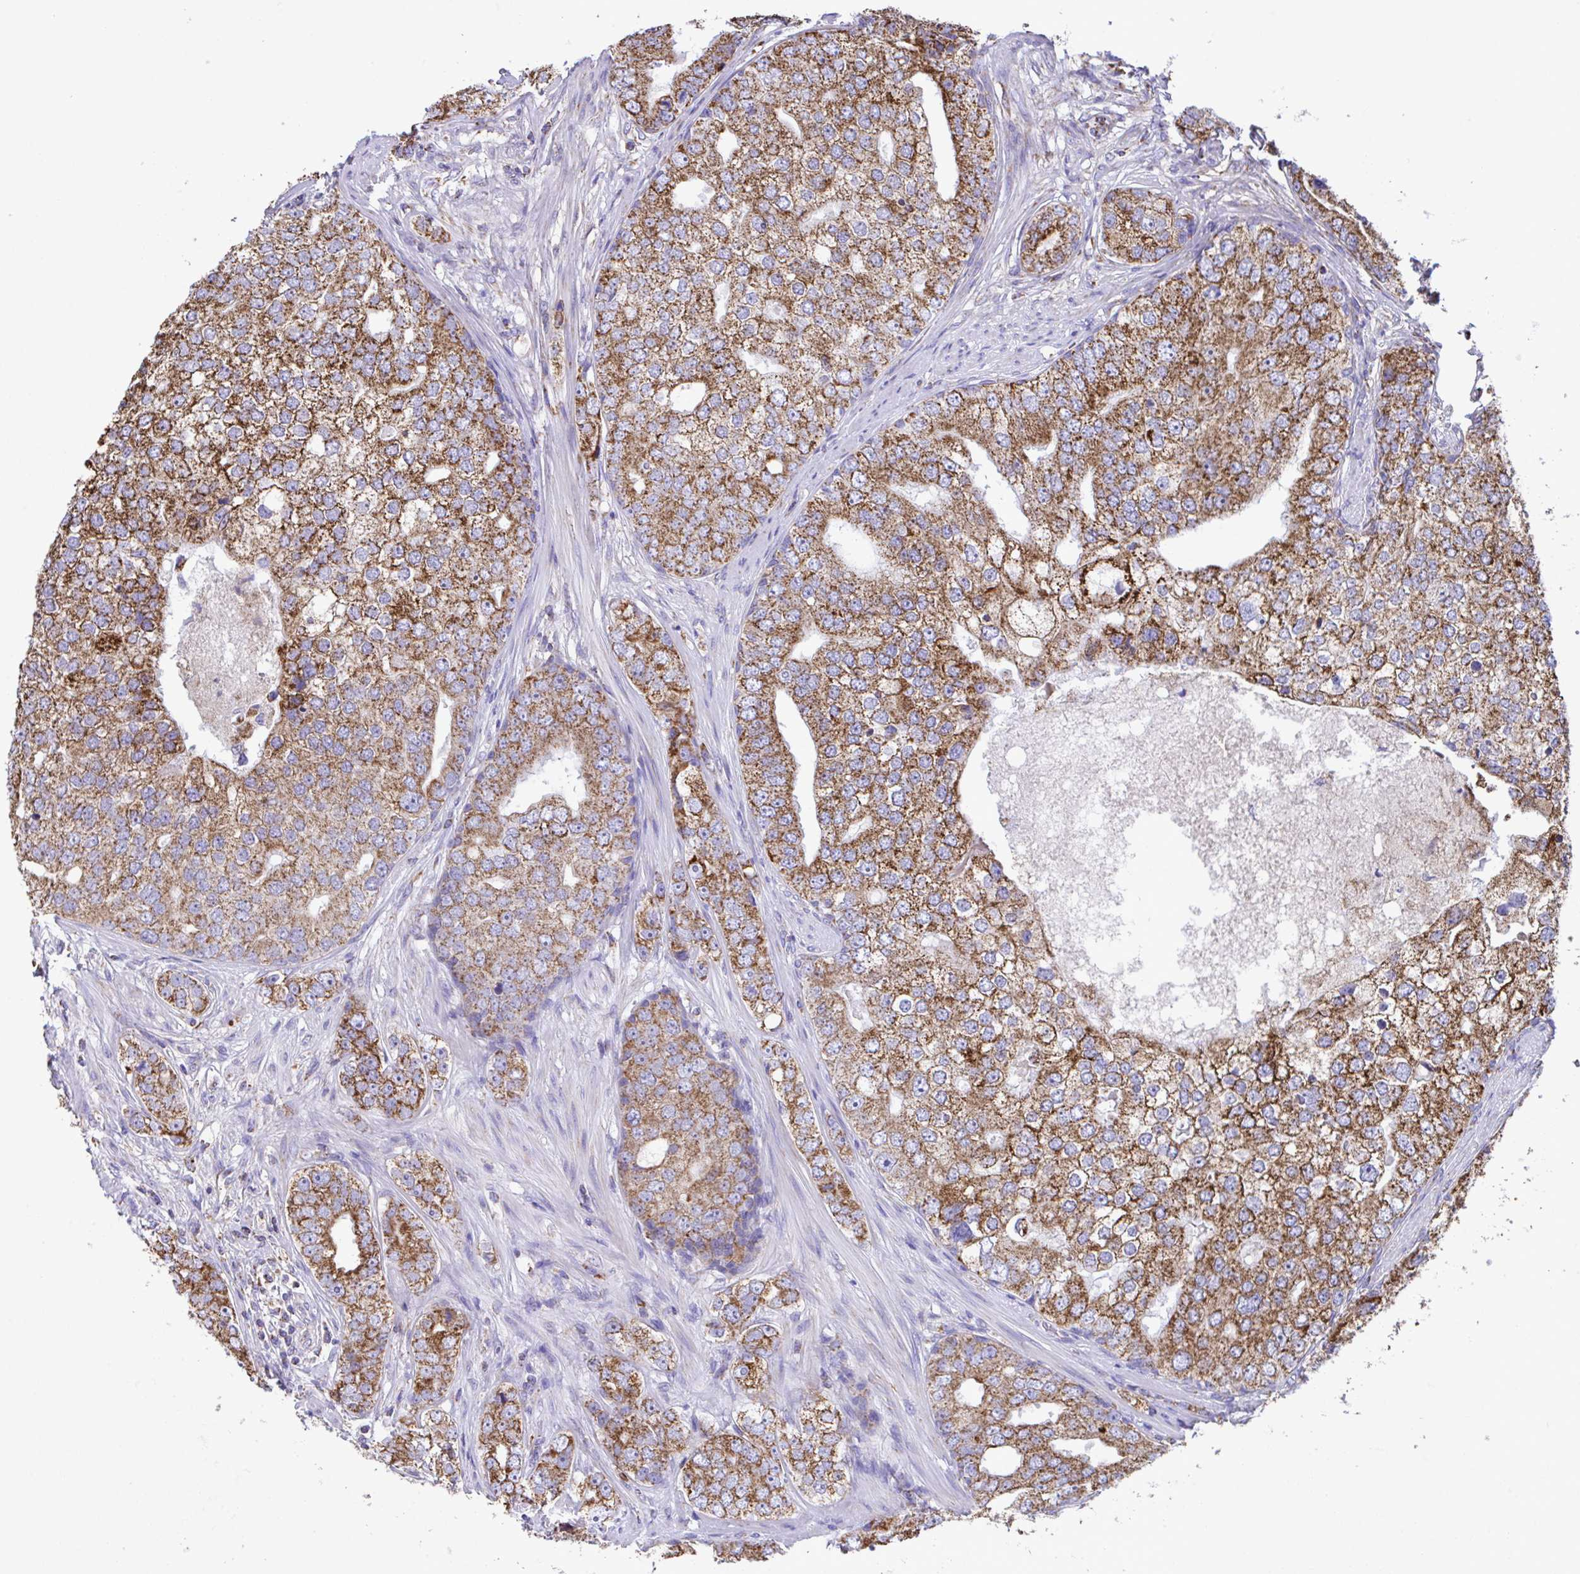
{"staining": {"intensity": "strong", "quantity": ">75%", "location": "cytoplasmic/membranous"}, "tissue": "prostate cancer", "cell_type": "Tumor cells", "image_type": "cancer", "snomed": [{"axis": "morphology", "description": "Adenocarcinoma, High grade"}, {"axis": "topography", "description": "Prostate"}], "caption": "Immunohistochemical staining of prostate high-grade adenocarcinoma demonstrates strong cytoplasmic/membranous protein staining in about >75% of tumor cells. The staining was performed using DAB (3,3'-diaminobenzidine), with brown indicating positive protein expression. Nuclei are stained blue with hematoxylin.", "gene": "PCMTD2", "patient": {"sex": "male", "age": 60}}